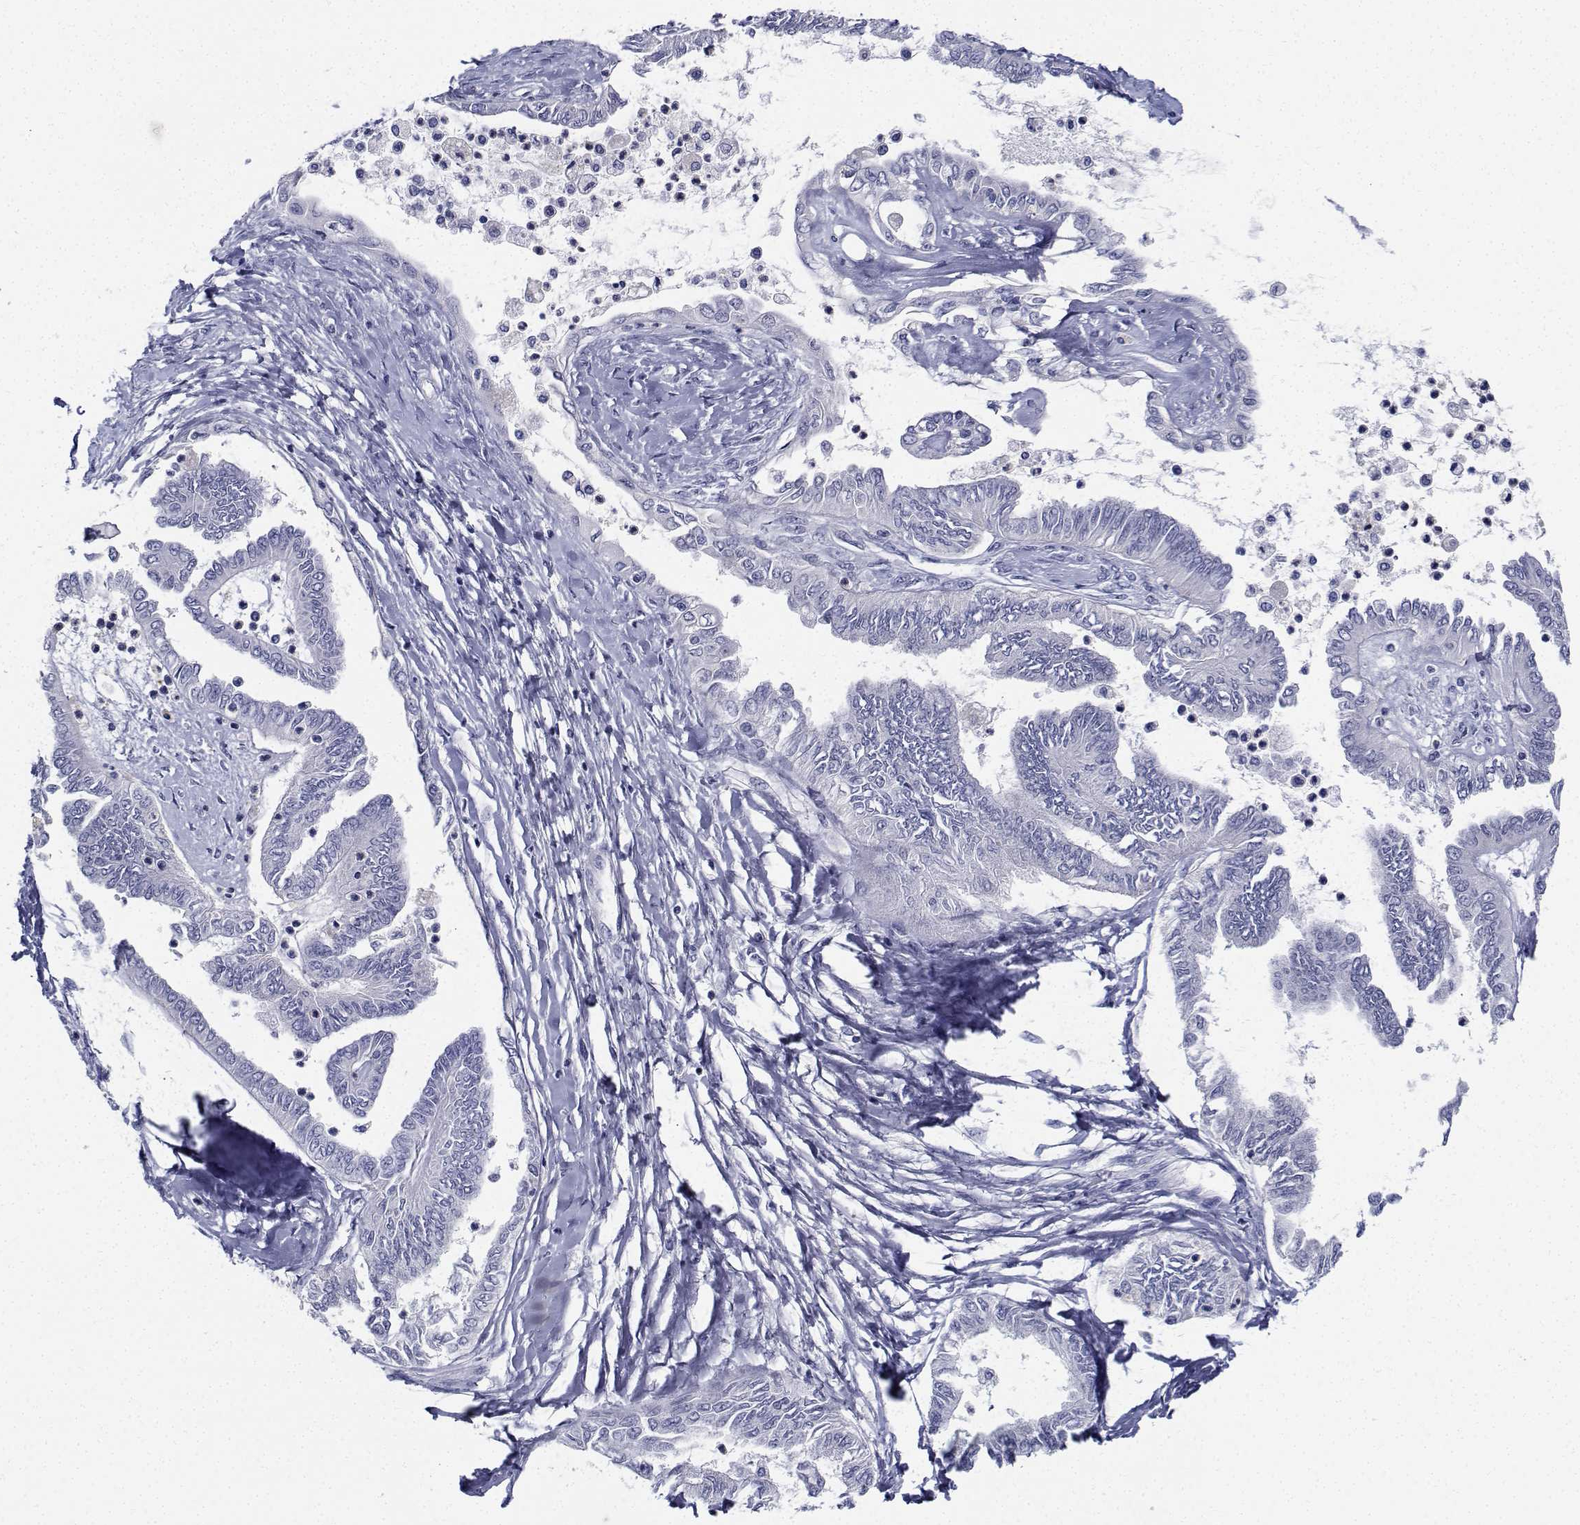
{"staining": {"intensity": "negative", "quantity": "none", "location": "none"}, "tissue": "ovarian cancer", "cell_type": "Tumor cells", "image_type": "cancer", "snomed": [{"axis": "morphology", "description": "Carcinoma, endometroid"}, {"axis": "topography", "description": "Ovary"}], "caption": "Histopathology image shows no significant protein staining in tumor cells of ovarian cancer (endometroid carcinoma). Brightfield microscopy of immunohistochemistry stained with DAB (brown) and hematoxylin (blue), captured at high magnification.", "gene": "PLXNA4", "patient": {"sex": "female", "age": 70}}